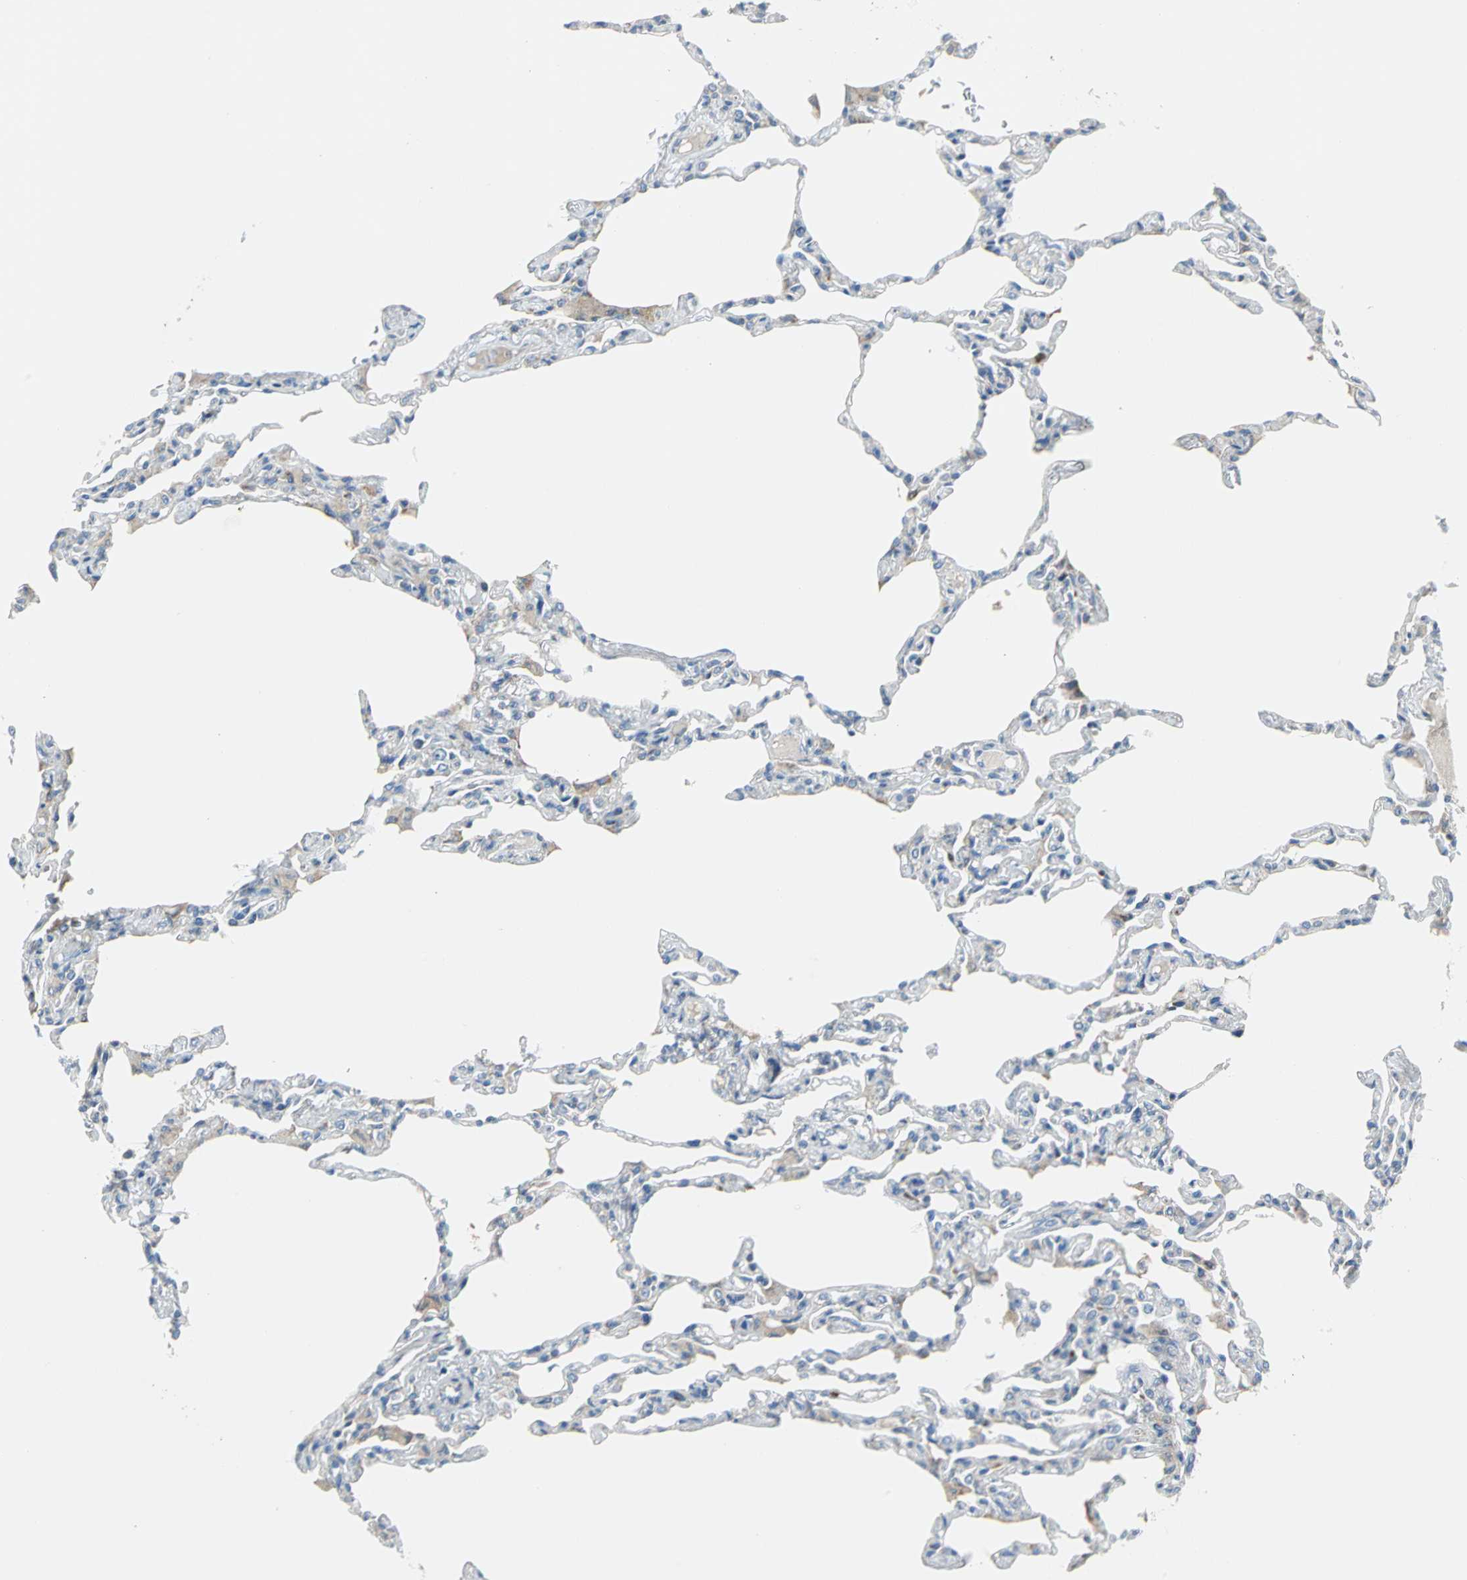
{"staining": {"intensity": "negative", "quantity": "none", "location": "none"}, "tissue": "lung", "cell_type": "Alveolar cells", "image_type": "normal", "snomed": [{"axis": "morphology", "description": "Normal tissue, NOS"}, {"axis": "topography", "description": "Lung"}], "caption": "The micrograph shows no staining of alveolar cells in unremarkable lung.", "gene": "ALOX15", "patient": {"sex": "female", "age": 49}}